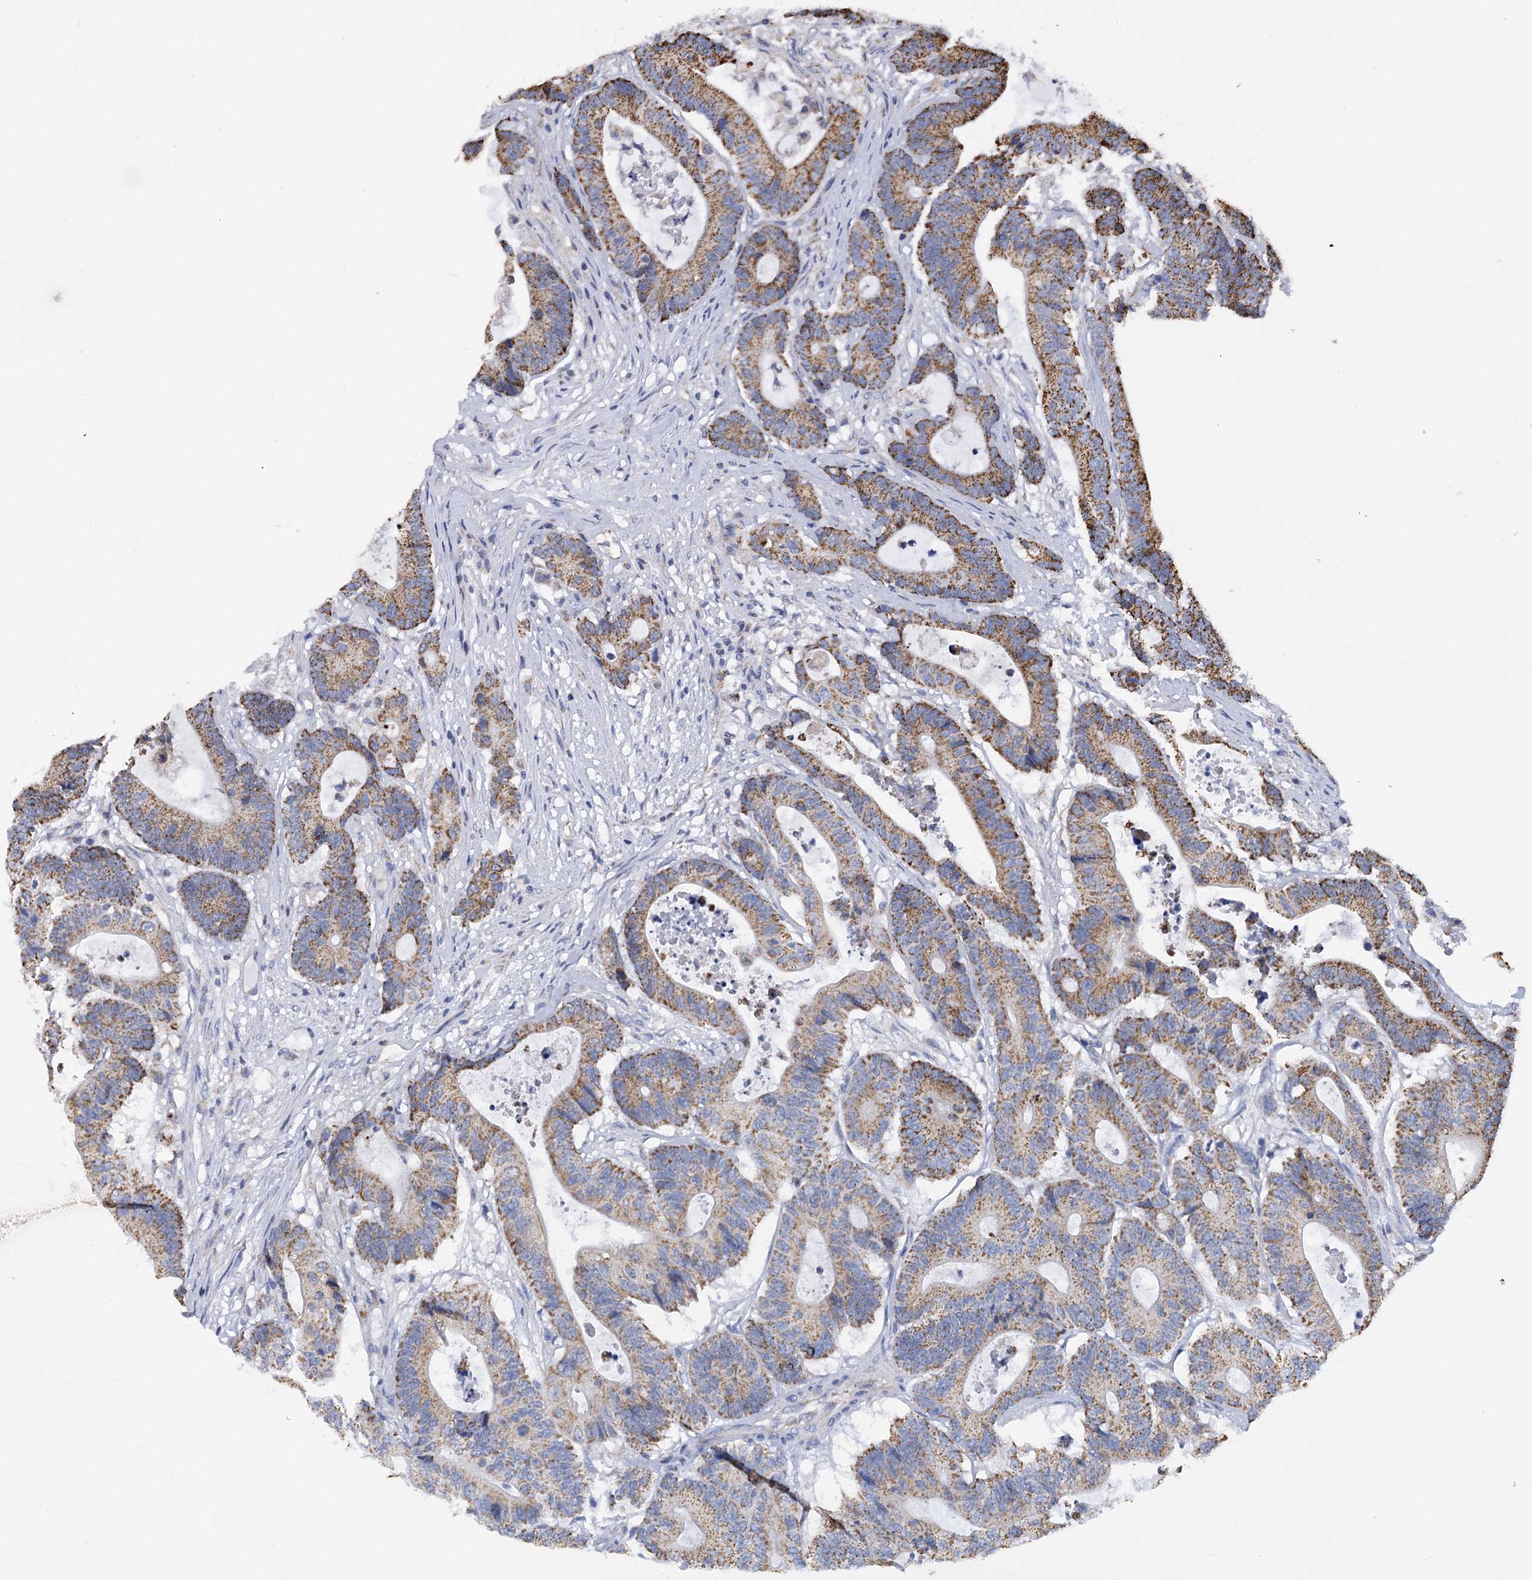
{"staining": {"intensity": "moderate", "quantity": ">75%", "location": "cytoplasmic/membranous"}, "tissue": "colorectal cancer", "cell_type": "Tumor cells", "image_type": "cancer", "snomed": [{"axis": "morphology", "description": "Adenocarcinoma, NOS"}, {"axis": "topography", "description": "Colon"}], "caption": "IHC of human colorectal cancer reveals medium levels of moderate cytoplasmic/membranous expression in about >75% of tumor cells.", "gene": "CCDC73", "patient": {"sex": "female", "age": 84}}